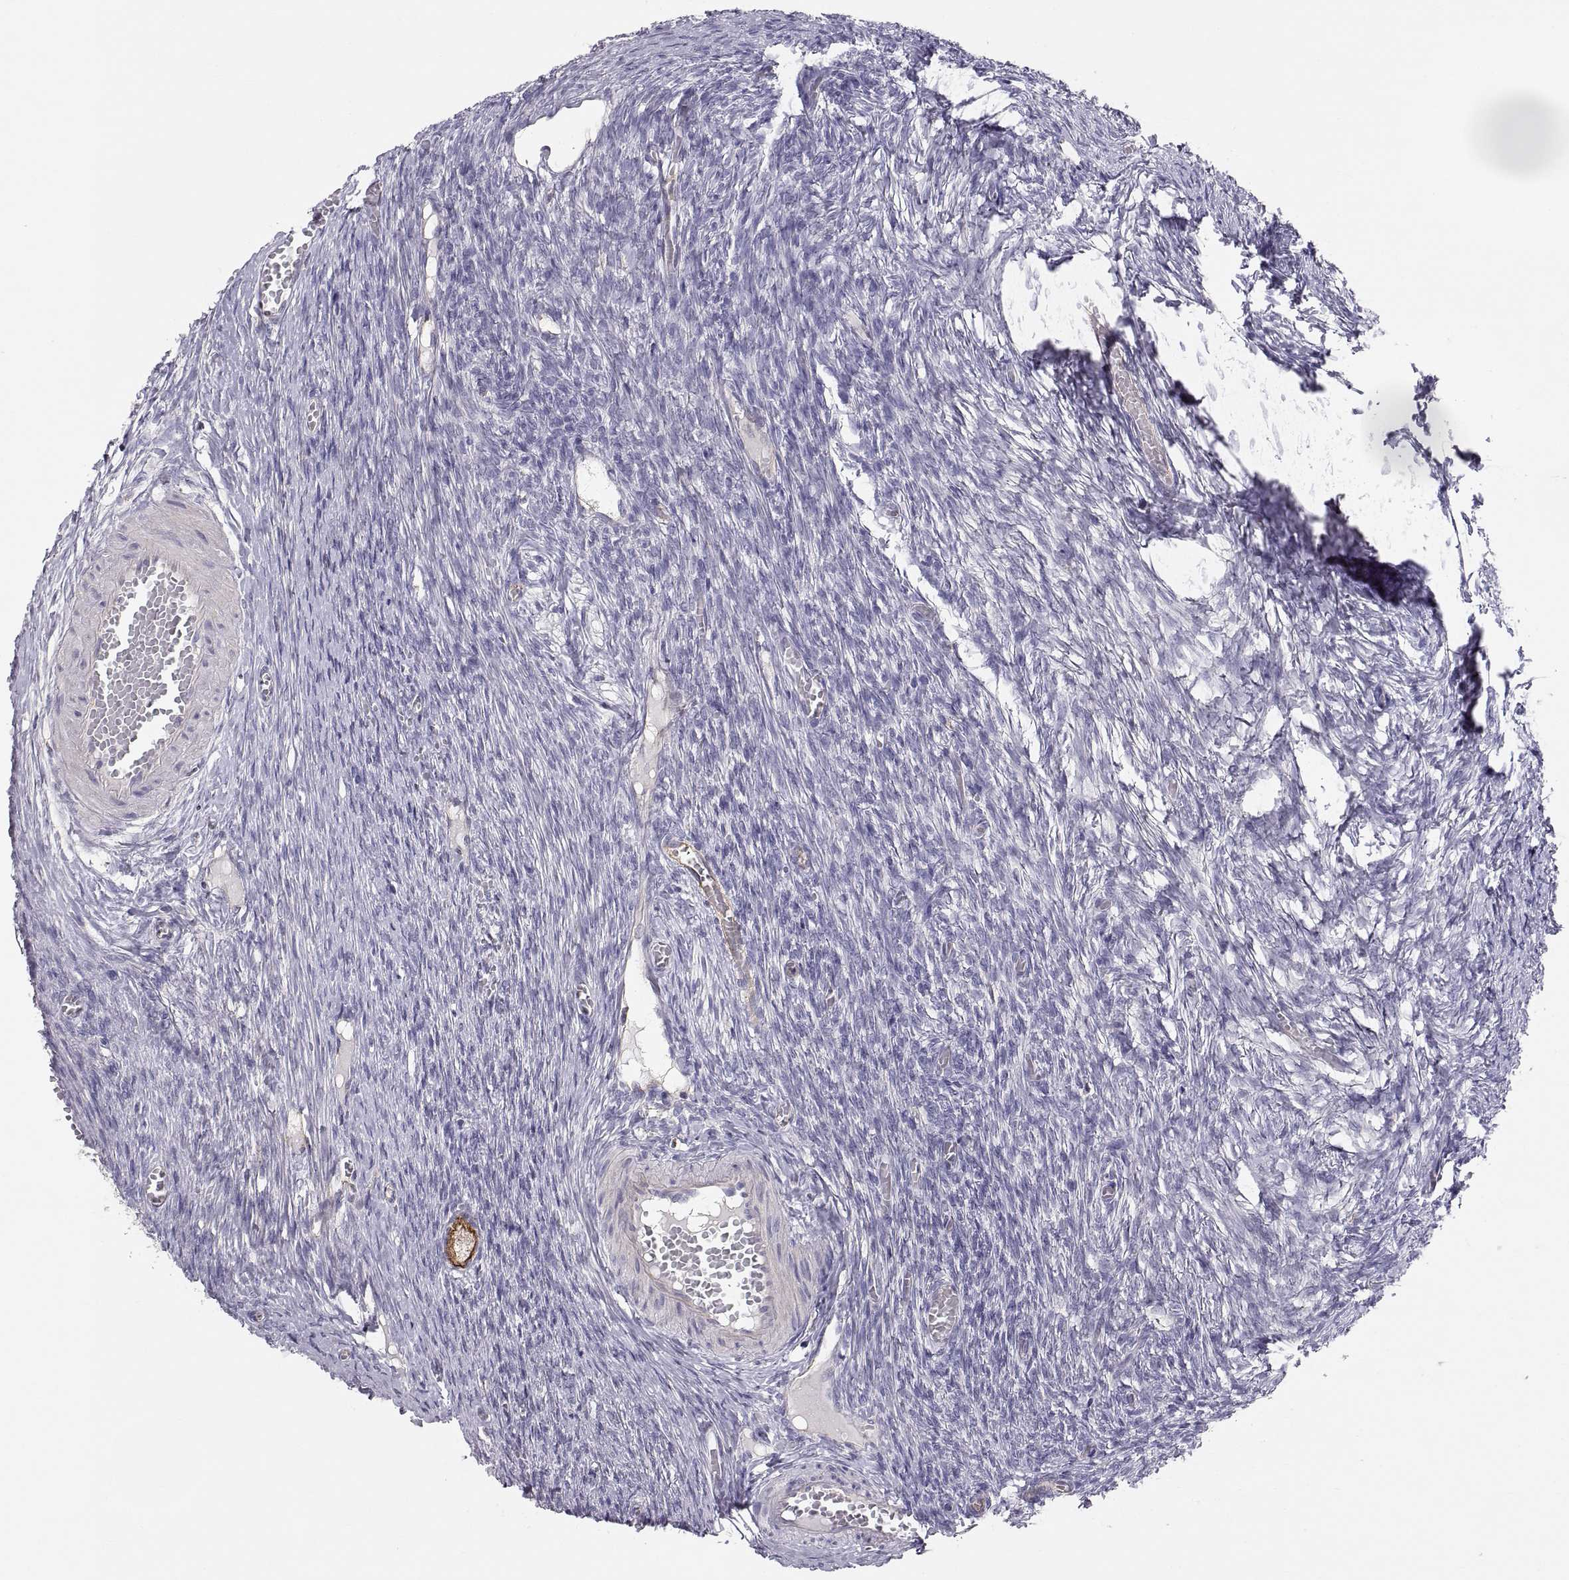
{"staining": {"intensity": "strong", "quantity": ">75%", "location": "cytoplasmic/membranous"}, "tissue": "ovary", "cell_type": "Follicle cells", "image_type": "normal", "snomed": [{"axis": "morphology", "description": "Normal tissue, NOS"}, {"axis": "topography", "description": "Ovary"}], "caption": "Follicle cells reveal high levels of strong cytoplasmic/membranous positivity in about >75% of cells in unremarkable ovary.", "gene": "RALB", "patient": {"sex": "female", "age": 27}}